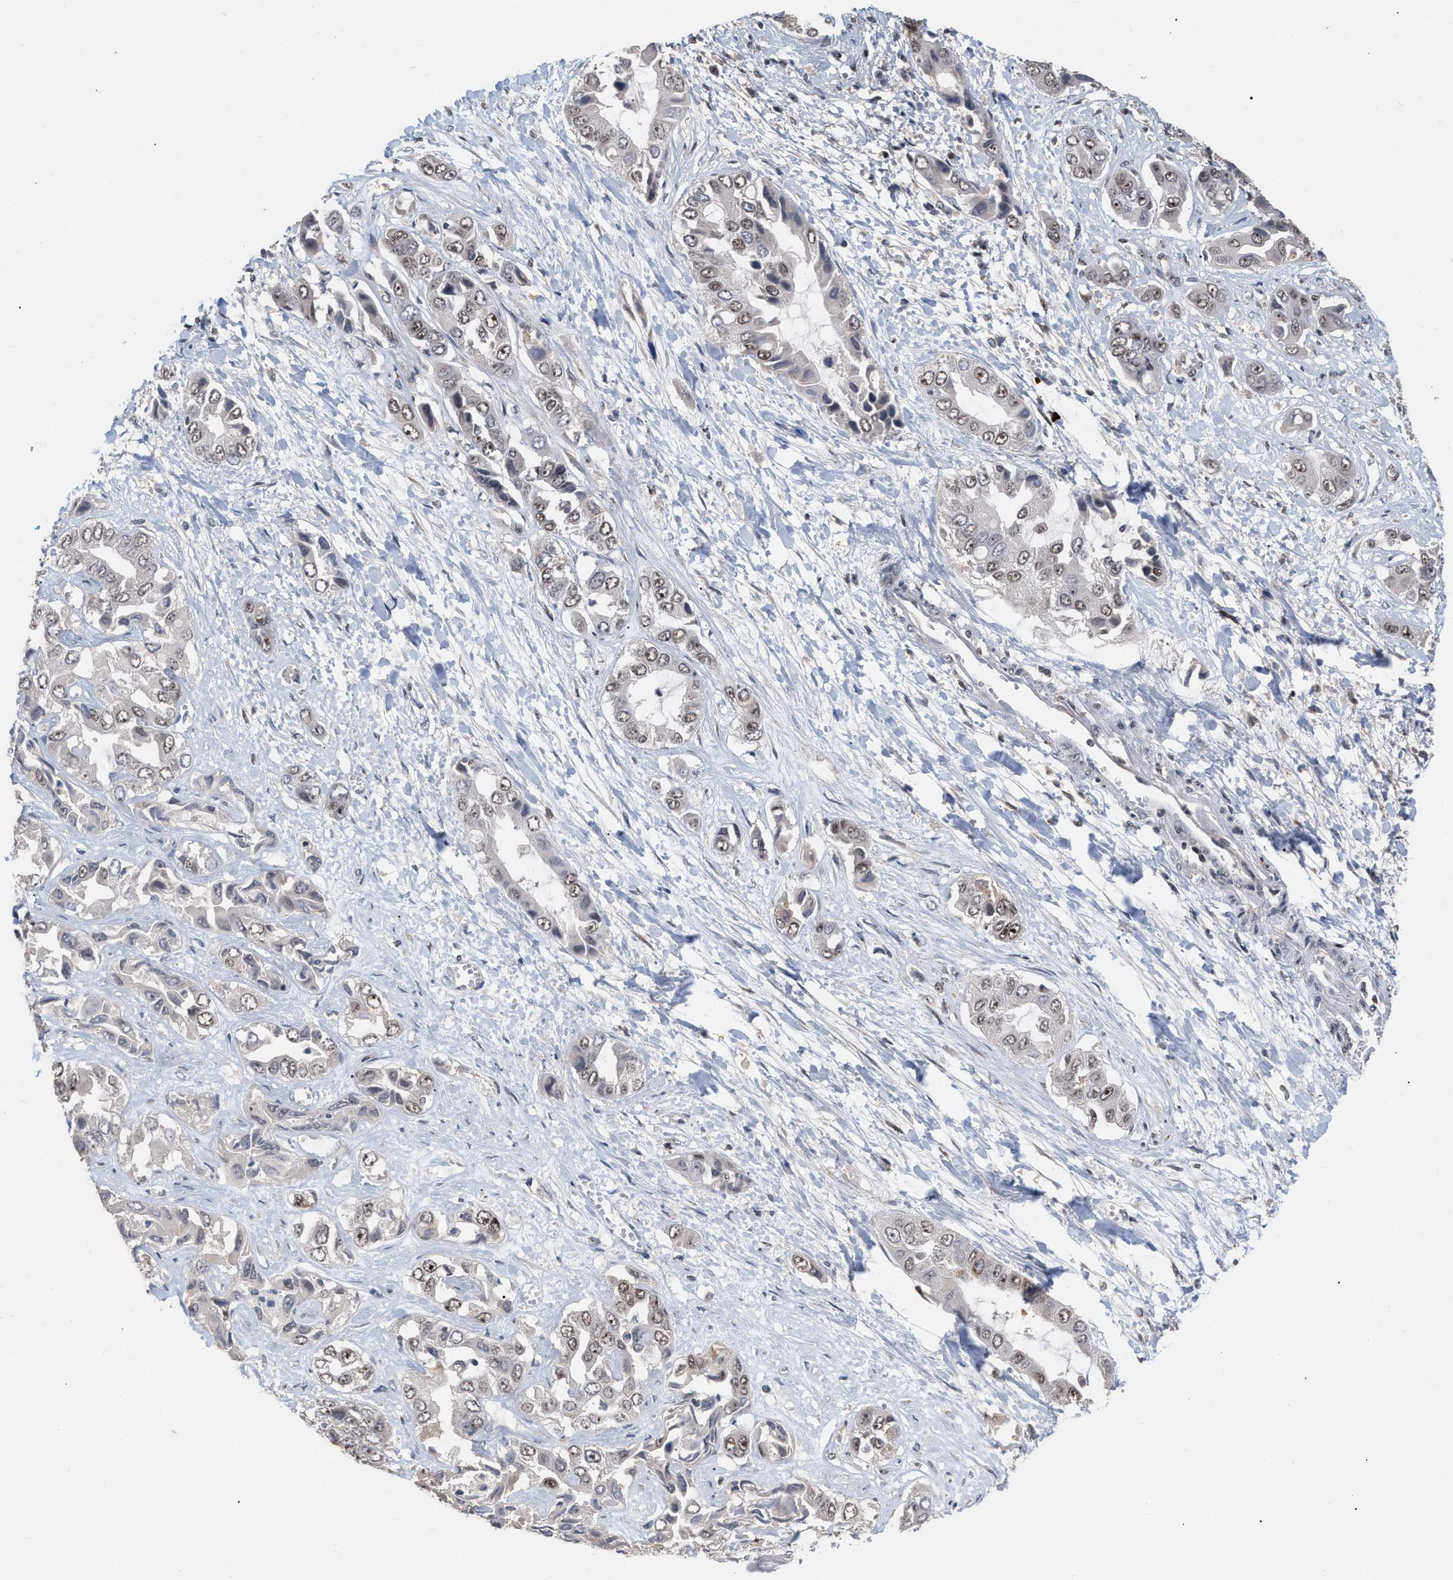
{"staining": {"intensity": "weak", "quantity": "25%-75%", "location": "nuclear"}, "tissue": "liver cancer", "cell_type": "Tumor cells", "image_type": "cancer", "snomed": [{"axis": "morphology", "description": "Cholangiocarcinoma"}, {"axis": "topography", "description": "Liver"}], "caption": "Immunohistochemical staining of human liver cancer demonstrates low levels of weak nuclear protein staining in about 25%-75% of tumor cells.", "gene": "JAZF1", "patient": {"sex": "female", "age": 52}}